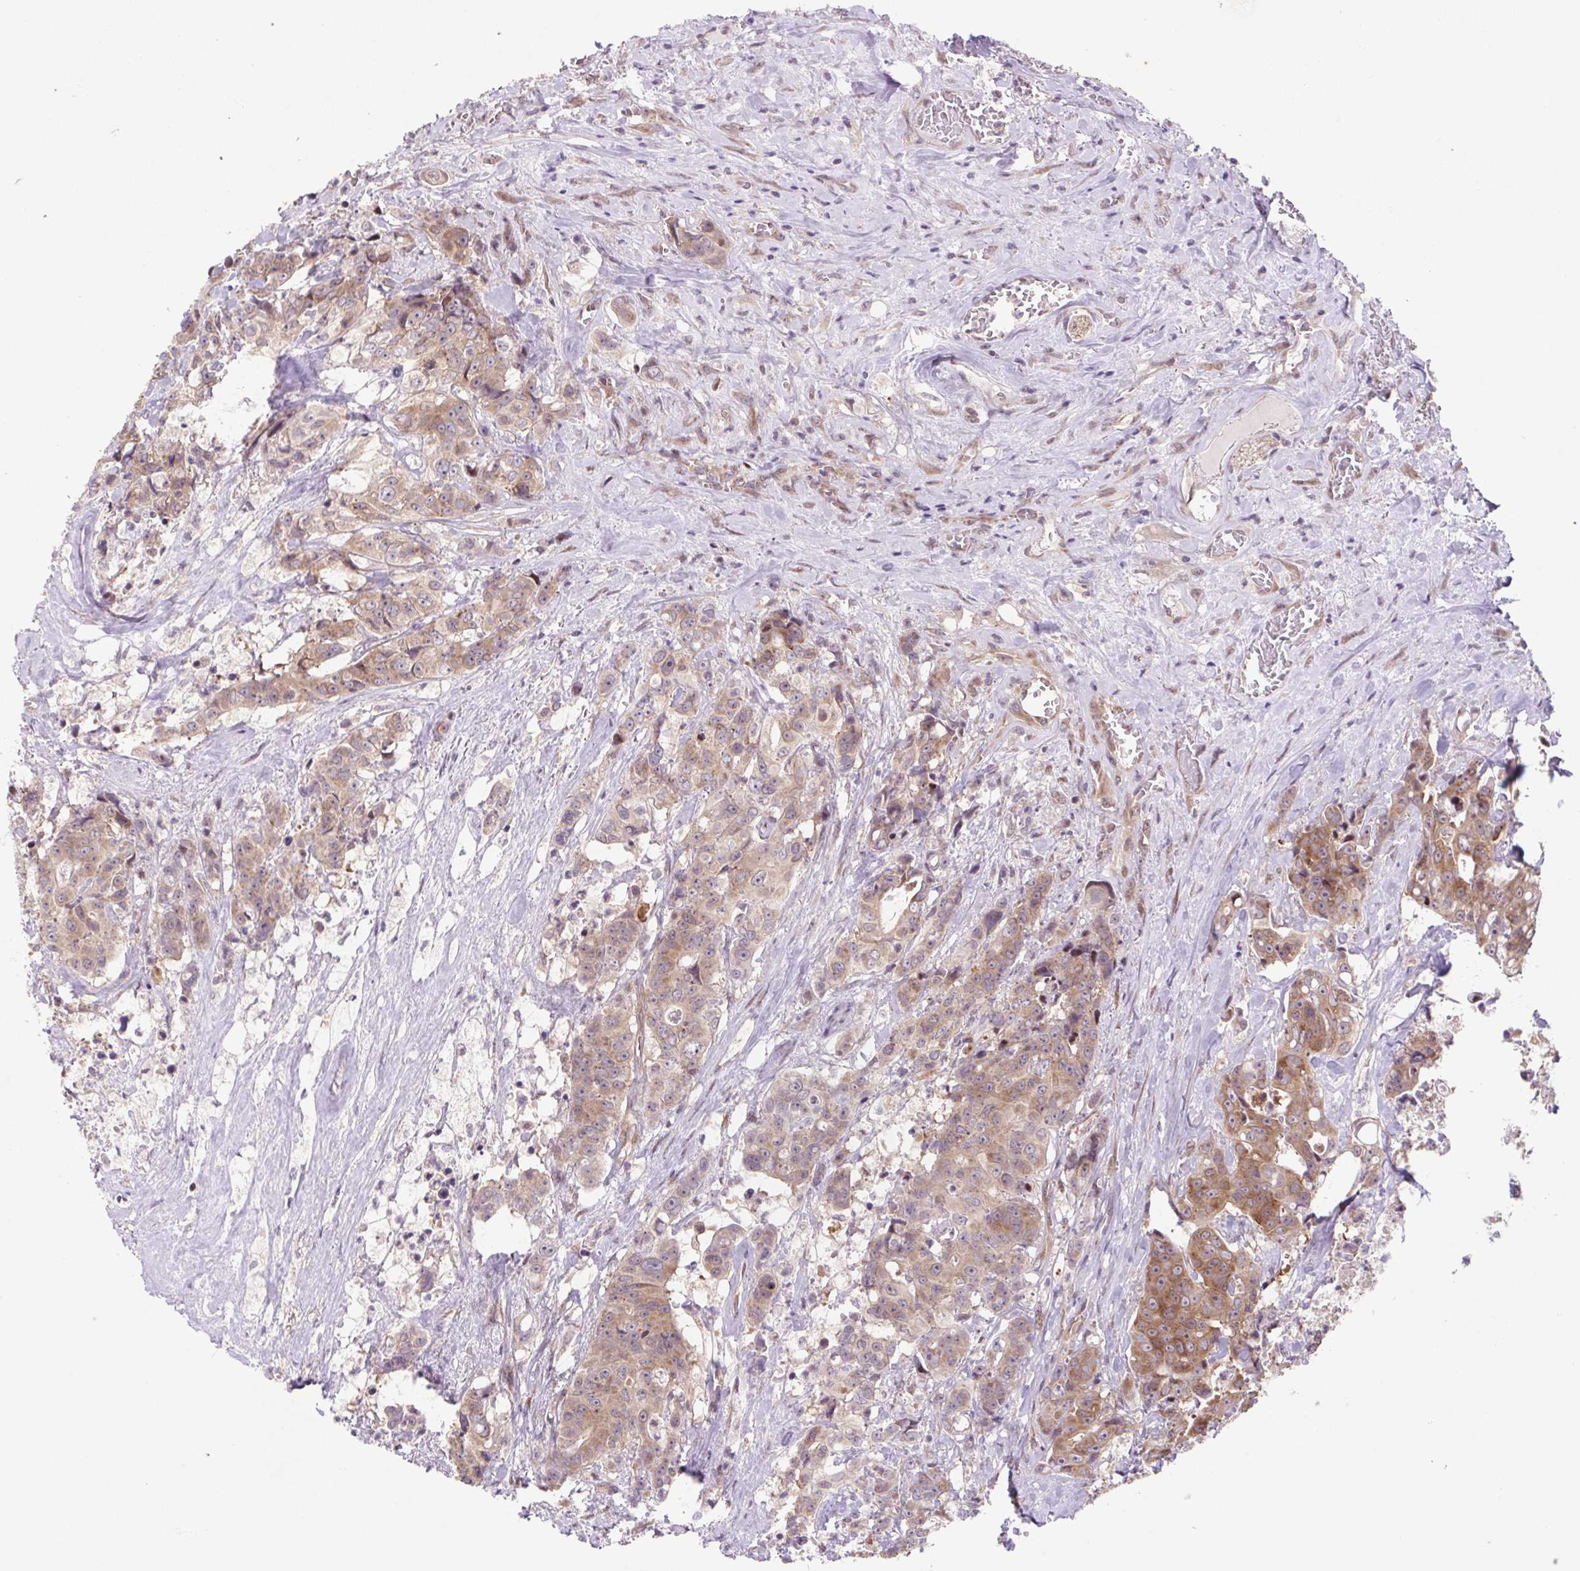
{"staining": {"intensity": "moderate", "quantity": ">75%", "location": "cytoplasmic/membranous,nuclear"}, "tissue": "colorectal cancer", "cell_type": "Tumor cells", "image_type": "cancer", "snomed": [{"axis": "morphology", "description": "Adenocarcinoma, NOS"}, {"axis": "topography", "description": "Rectum"}], "caption": "DAB immunohistochemical staining of colorectal cancer shows moderate cytoplasmic/membranous and nuclear protein staining in approximately >75% of tumor cells.", "gene": "HFE", "patient": {"sex": "female", "age": 62}}